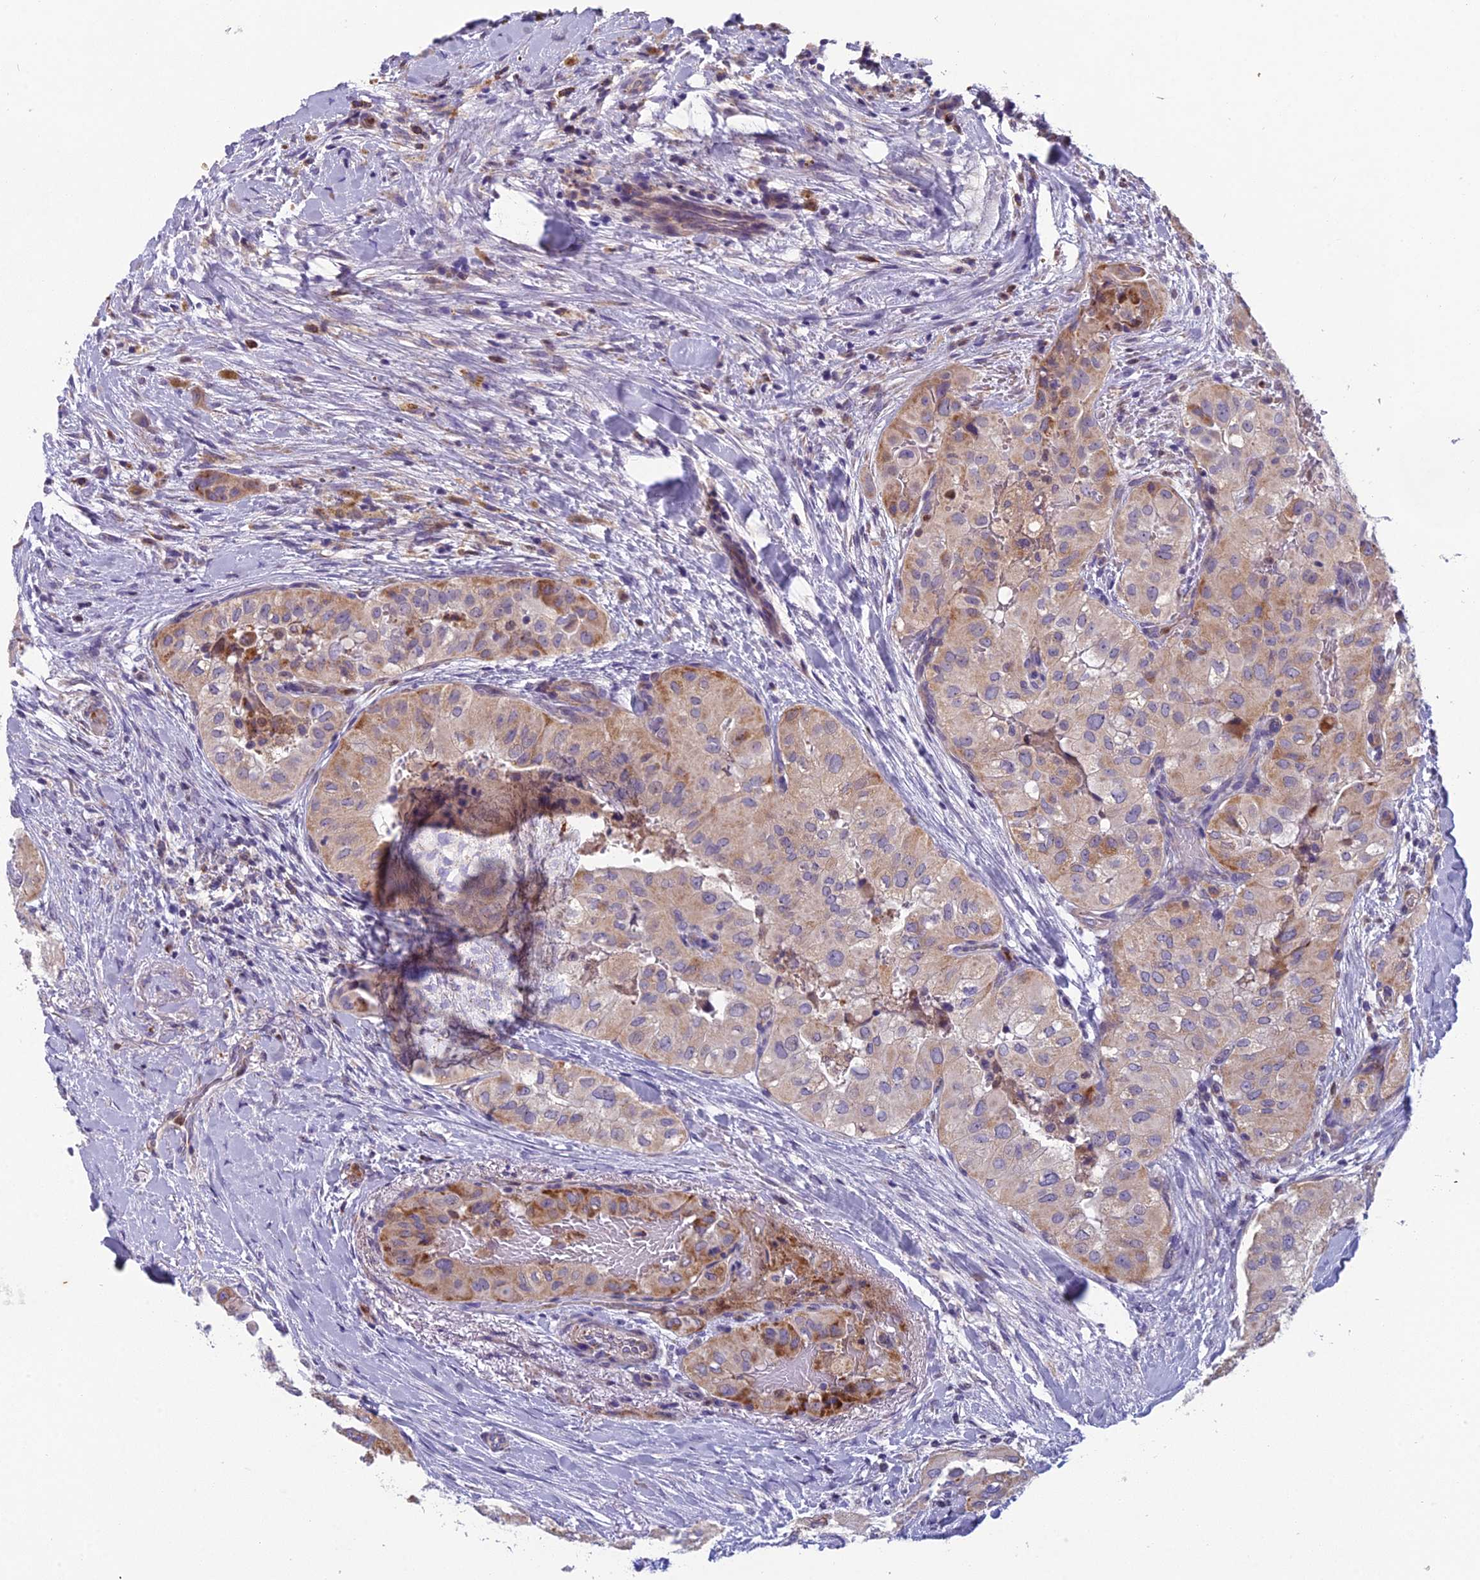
{"staining": {"intensity": "moderate", "quantity": "25%-75%", "location": "cytoplasmic/membranous"}, "tissue": "head and neck cancer", "cell_type": "Tumor cells", "image_type": "cancer", "snomed": [{"axis": "morphology", "description": "Adenocarcinoma, NOS"}, {"axis": "topography", "description": "Head-Neck"}], "caption": "This micrograph shows IHC staining of human head and neck cancer, with medium moderate cytoplasmic/membranous expression in approximately 25%-75% of tumor cells.", "gene": "ENSG00000188897", "patient": {"sex": "male", "age": 66}}